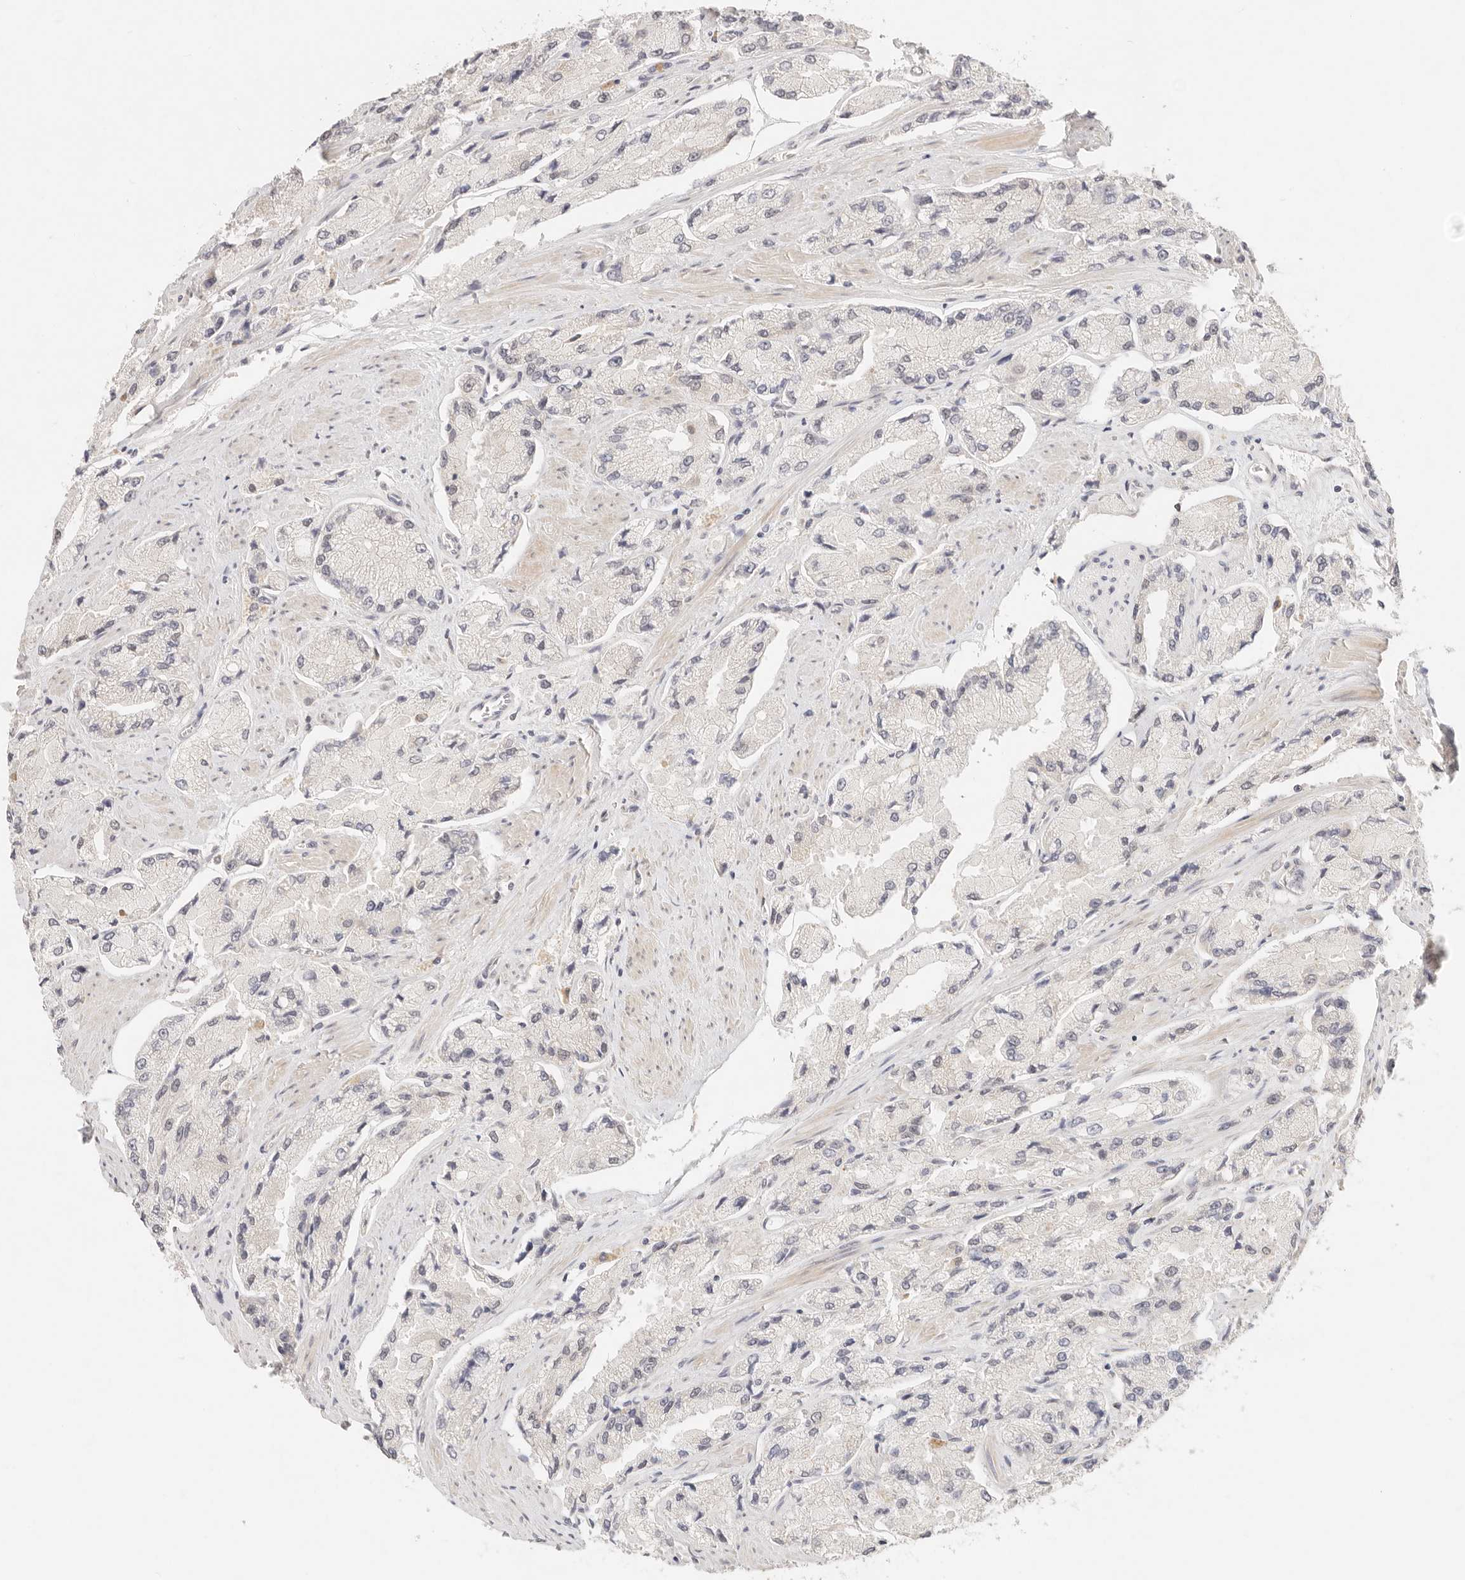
{"staining": {"intensity": "negative", "quantity": "none", "location": "none"}, "tissue": "prostate cancer", "cell_type": "Tumor cells", "image_type": "cancer", "snomed": [{"axis": "morphology", "description": "Adenocarcinoma, High grade"}, {"axis": "topography", "description": "Prostate"}], "caption": "DAB (3,3'-diaminobenzidine) immunohistochemical staining of human adenocarcinoma (high-grade) (prostate) reveals no significant staining in tumor cells.", "gene": "GPR156", "patient": {"sex": "male", "age": 58}}